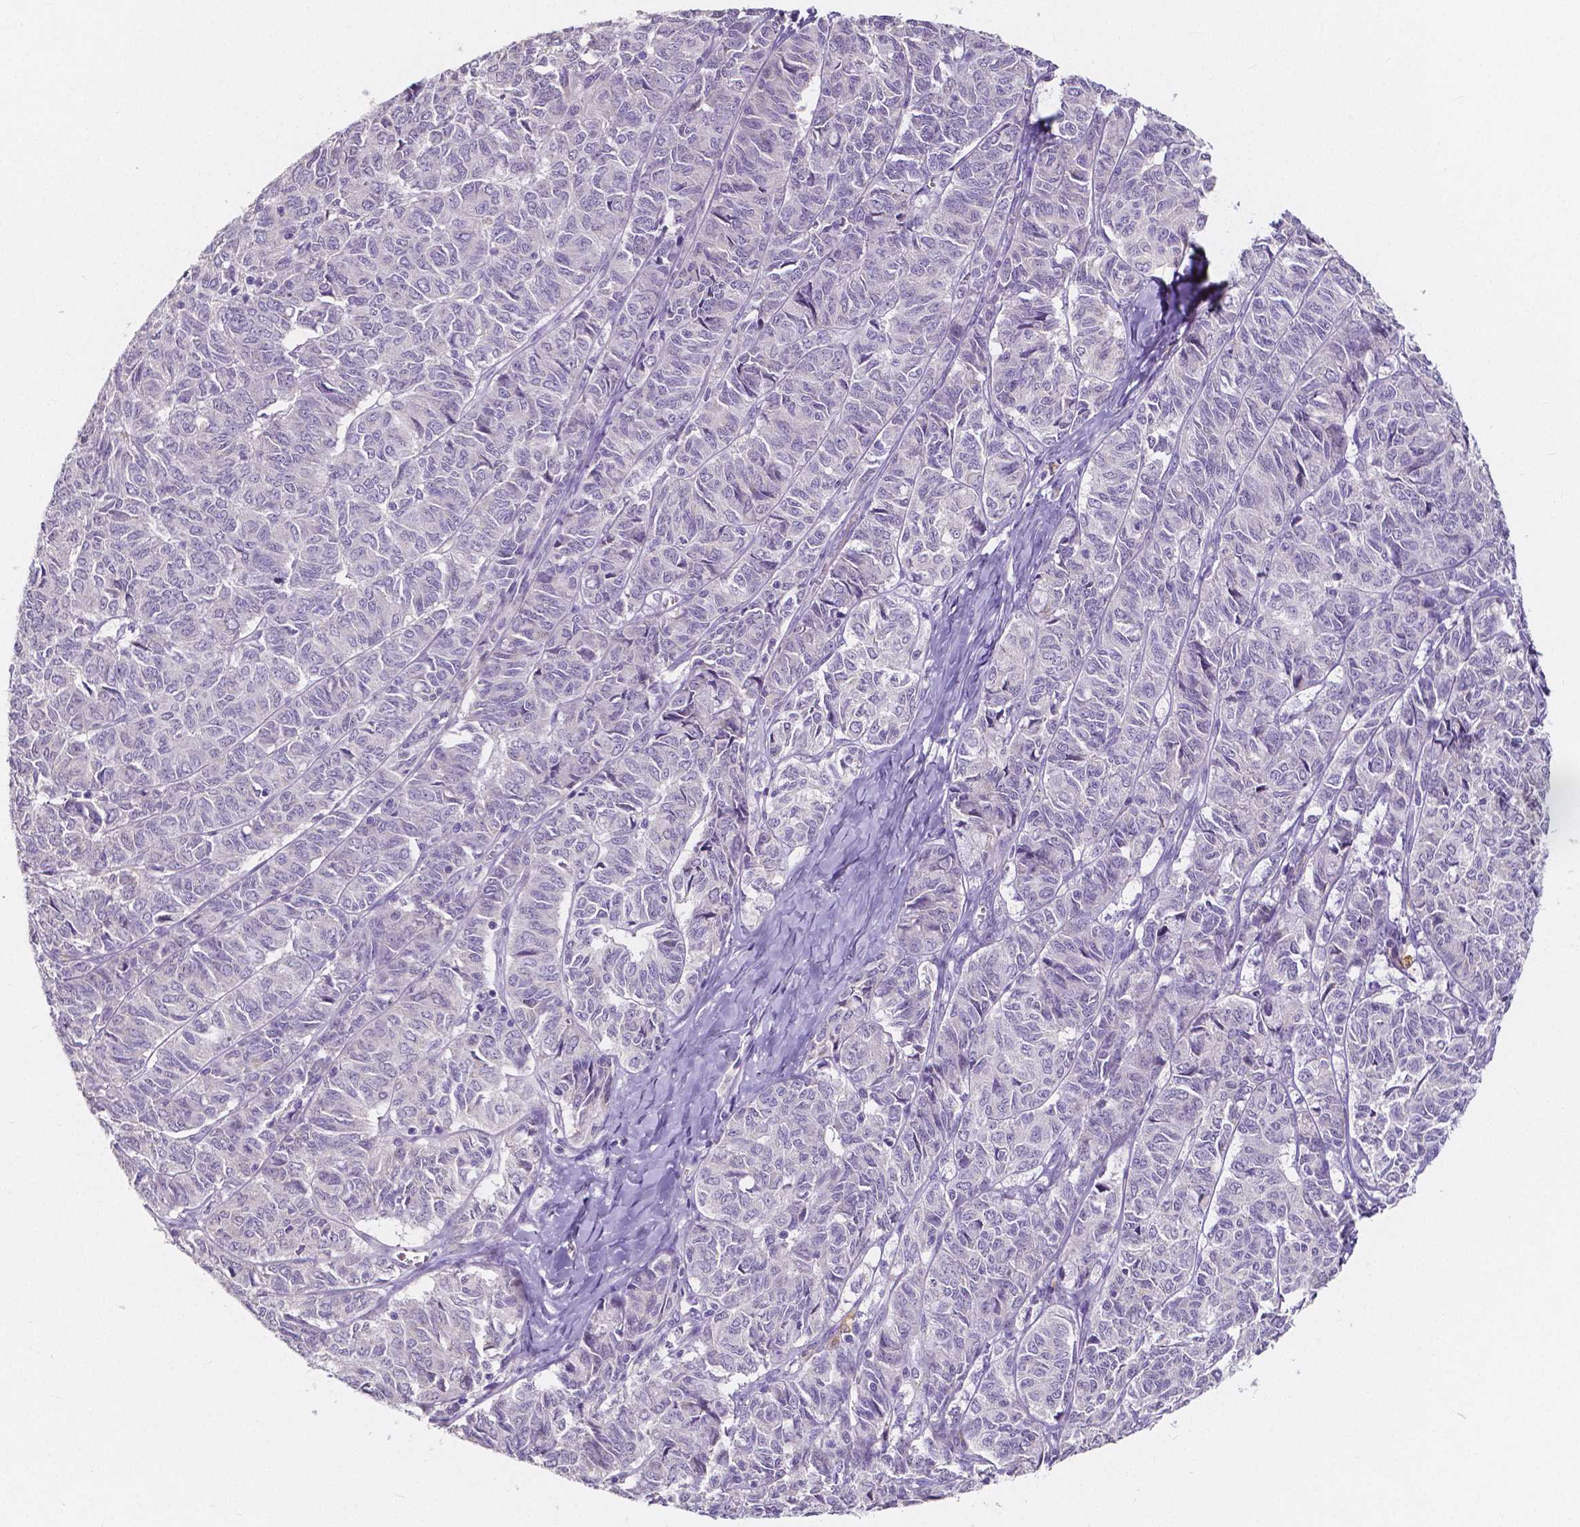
{"staining": {"intensity": "negative", "quantity": "none", "location": "none"}, "tissue": "ovarian cancer", "cell_type": "Tumor cells", "image_type": "cancer", "snomed": [{"axis": "morphology", "description": "Carcinoma, endometroid"}, {"axis": "topography", "description": "Ovary"}], "caption": "High power microscopy photomicrograph of an IHC micrograph of endometroid carcinoma (ovarian), revealing no significant expression in tumor cells. (IHC, brightfield microscopy, high magnification).", "gene": "ACP5", "patient": {"sex": "female", "age": 80}}